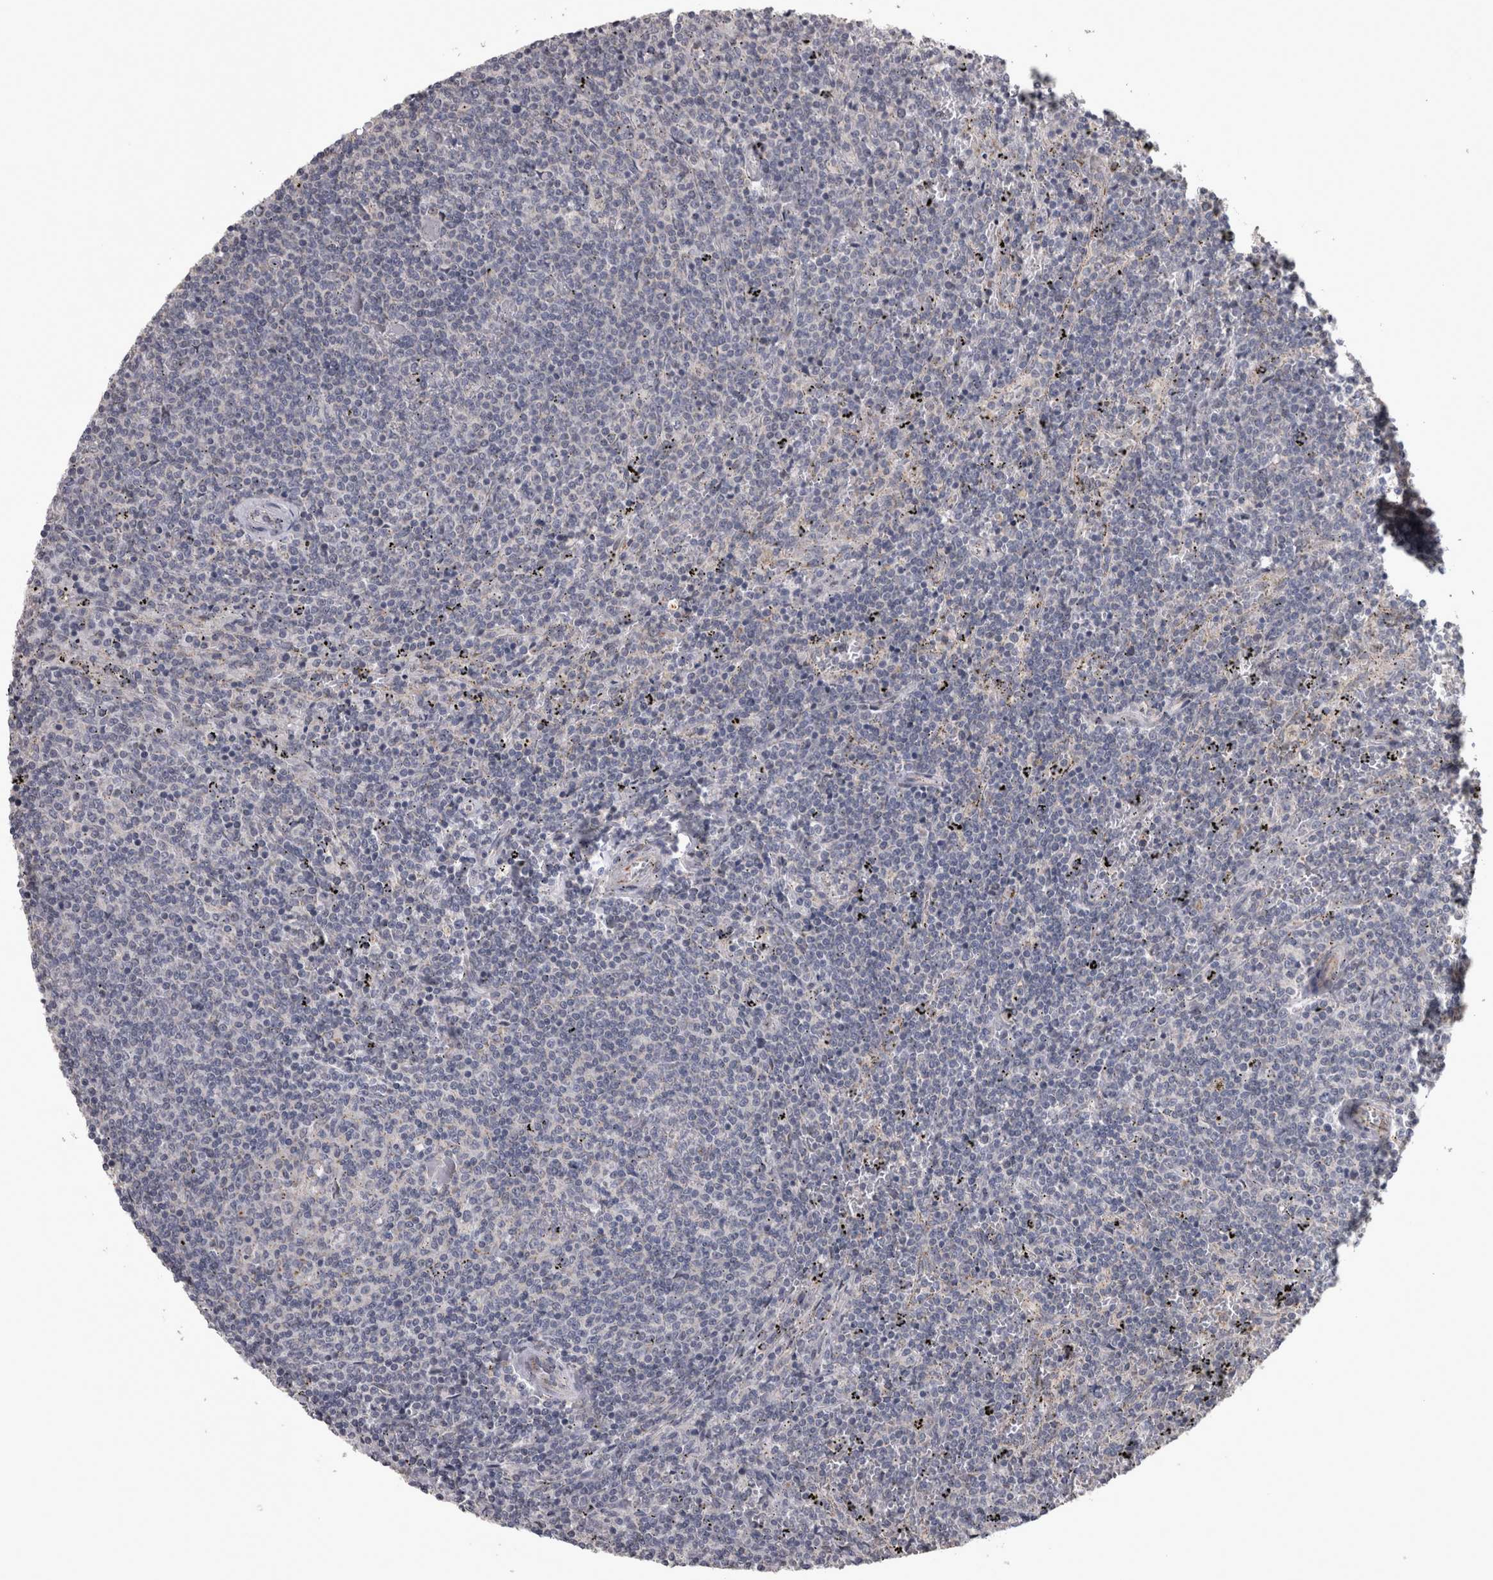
{"staining": {"intensity": "negative", "quantity": "none", "location": "none"}, "tissue": "lymphoma", "cell_type": "Tumor cells", "image_type": "cancer", "snomed": [{"axis": "morphology", "description": "Malignant lymphoma, non-Hodgkin's type, Low grade"}, {"axis": "topography", "description": "Spleen"}], "caption": "Lymphoma was stained to show a protein in brown. There is no significant staining in tumor cells. (DAB (3,3'-diaminobenzidine) IHC with hematoxylin counter stain).", "gene": "DBT", "patient": {"sex": "female", "age": 50}}